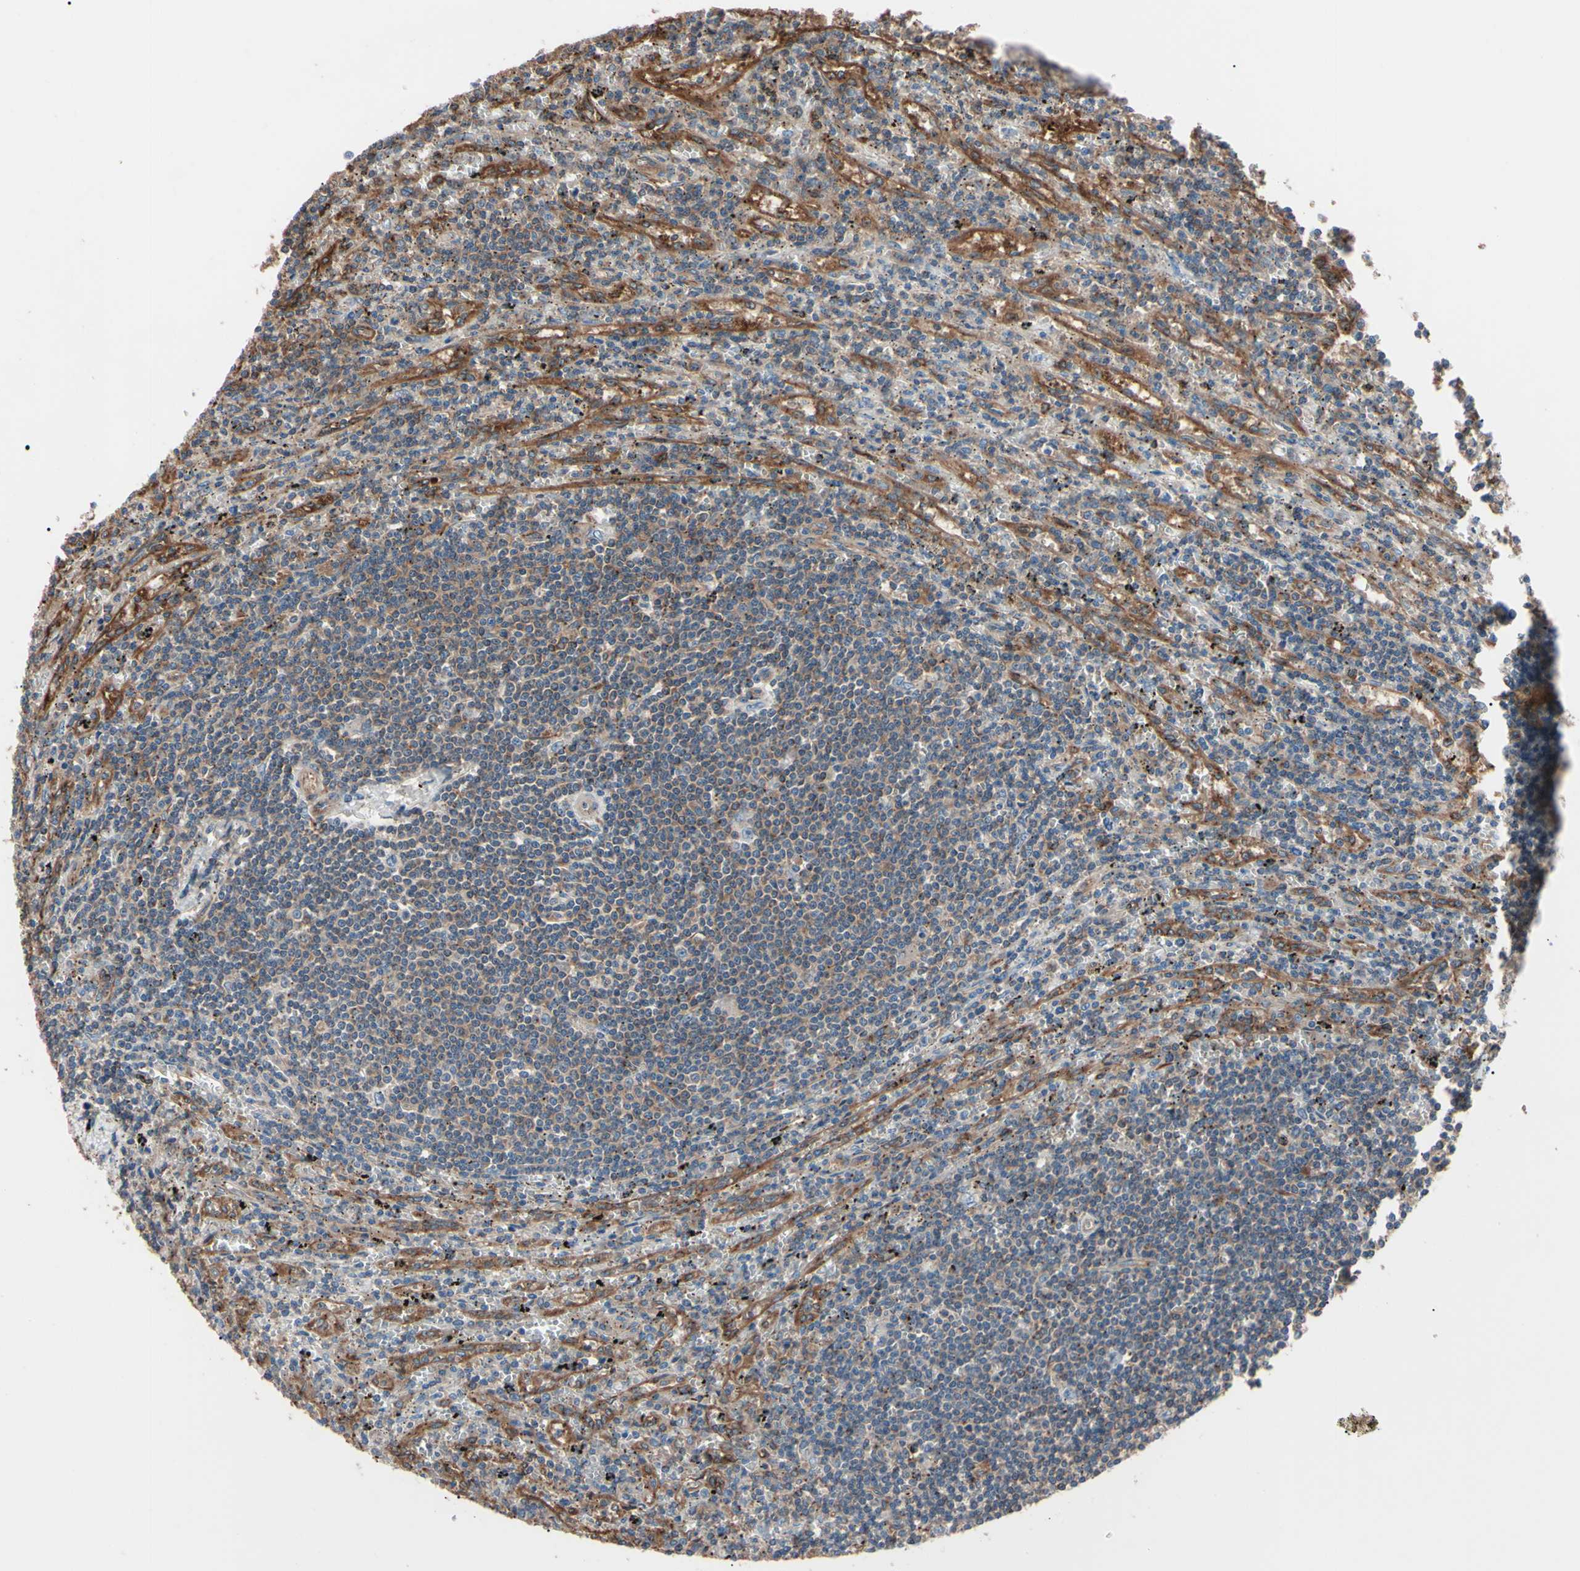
{"staining": {"intensity": "weak", "quantity": ">75%", "location": "cytoplasmic/membranous"}, "tissue": "lymphoma", "cell_type": "Tumor cells", "image_type": "cancer", "snomed": [{"axis": "morphology", "description": "Malignant lymphoma, non-Hodgkin's type, Low grade"}, {"axis": "topography", "description": "Spleen"}], "caption": "High-power microscopy captured an IHC micrograph of lymphoma, revealing weak cytoplasmic/membranous staining in about >75% of tumor cells. The protein is shown in brown color, while the nuclei are stained blue.", "gene": "PRKACA", "patient": {"sex": "male", "age": 76}}